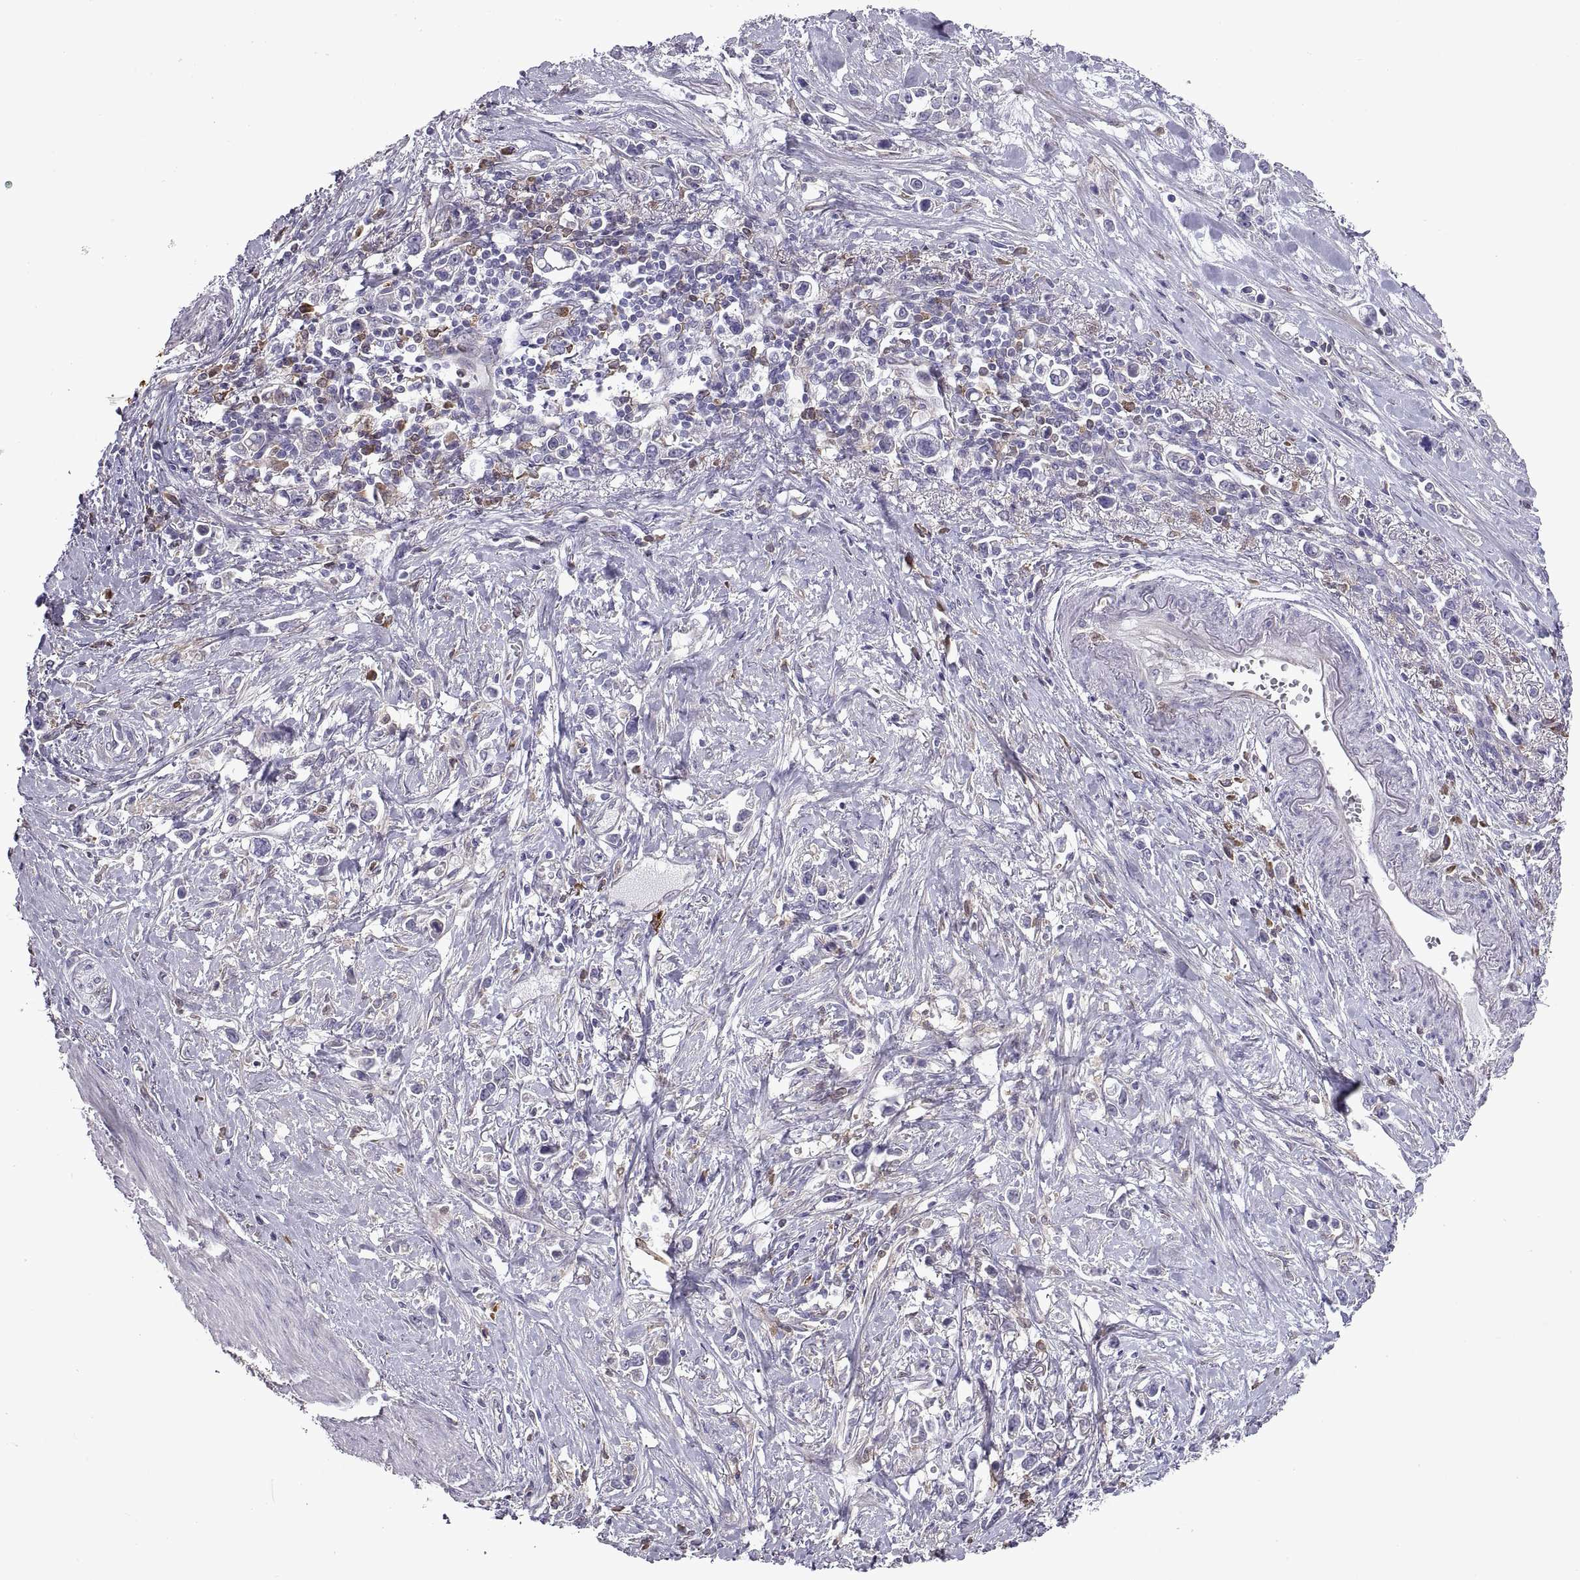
{"staining": {"intensity": "negative", "quantity": "none", "location": "none"}, "tissue": "stomach cancer", "cell_type": "Tumor cells", "image_type": "cancer", "snomed": [{"axis": "morphology", "description": "Adenocarcinoma, NOS"}, {"axis": "topography", "description": "Stomach"}], "caption": "The immunohistochemistry histopathology image has no significant staining in tumor cells of stomach cancer (adenocarcinoma) tissue.", "gene": "DOK3", "patient": {"sex": "male", "age": 63}}